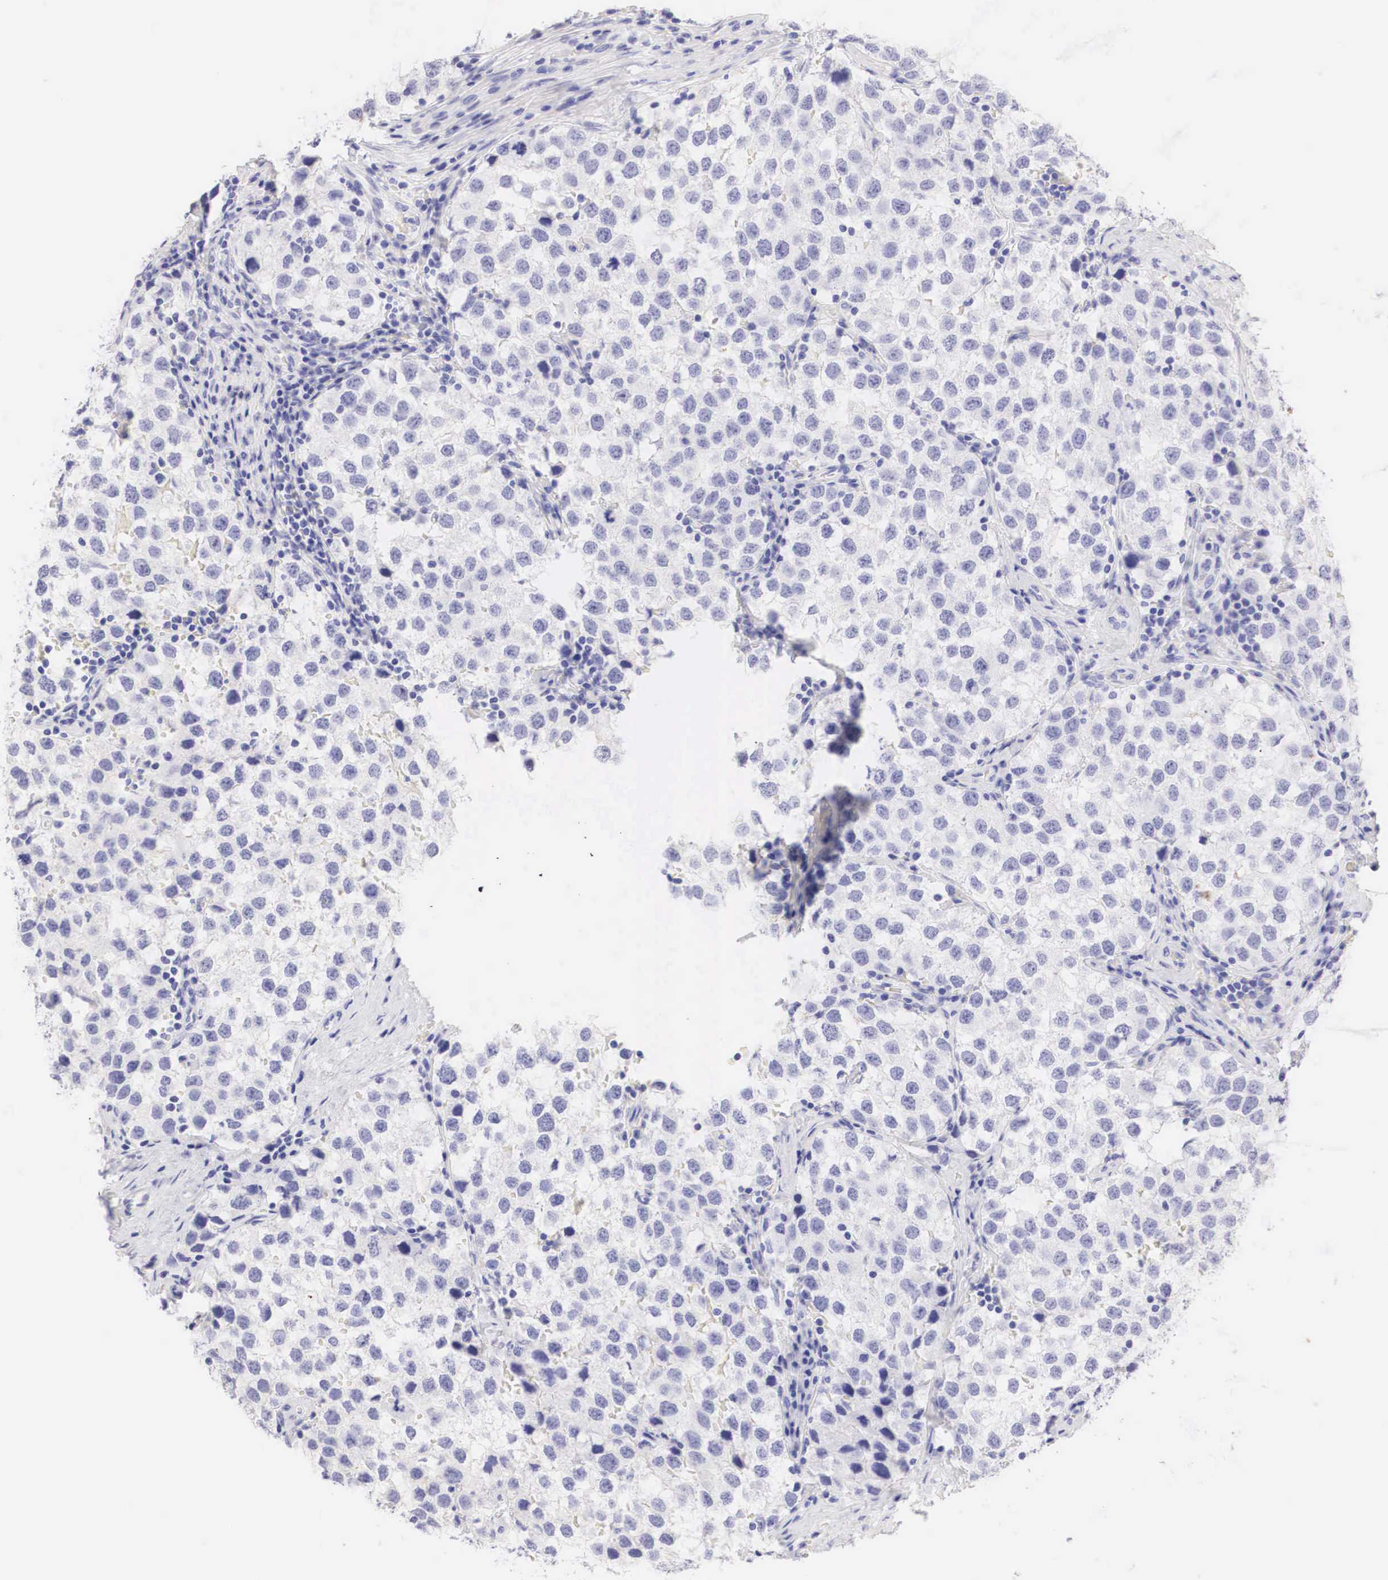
{"staining": {"intensity": "negative", "quantity": "none", "location": "none"}, "tissue": "testis cancer", "cell_type": "Tumor cells", "image_type": "cancer", "snomed": [{"axis": "morphology", "description": "Seminoma, NOS"}, {"axis": "topography", "description": "Testis"}], "caption": "DAB (3,3'-diaminobenzidine) immunohistochemical staining of human testis seminoma exhibits no significant positivity in tumor cells. The staining was performed using DAB to visualize the protein expression in brown, while the nuclei were stained in blue with hematoxylin (Magnification: 20x).", "gene": "ERBB2", "patient": {"sex": "male", "age": 39}}